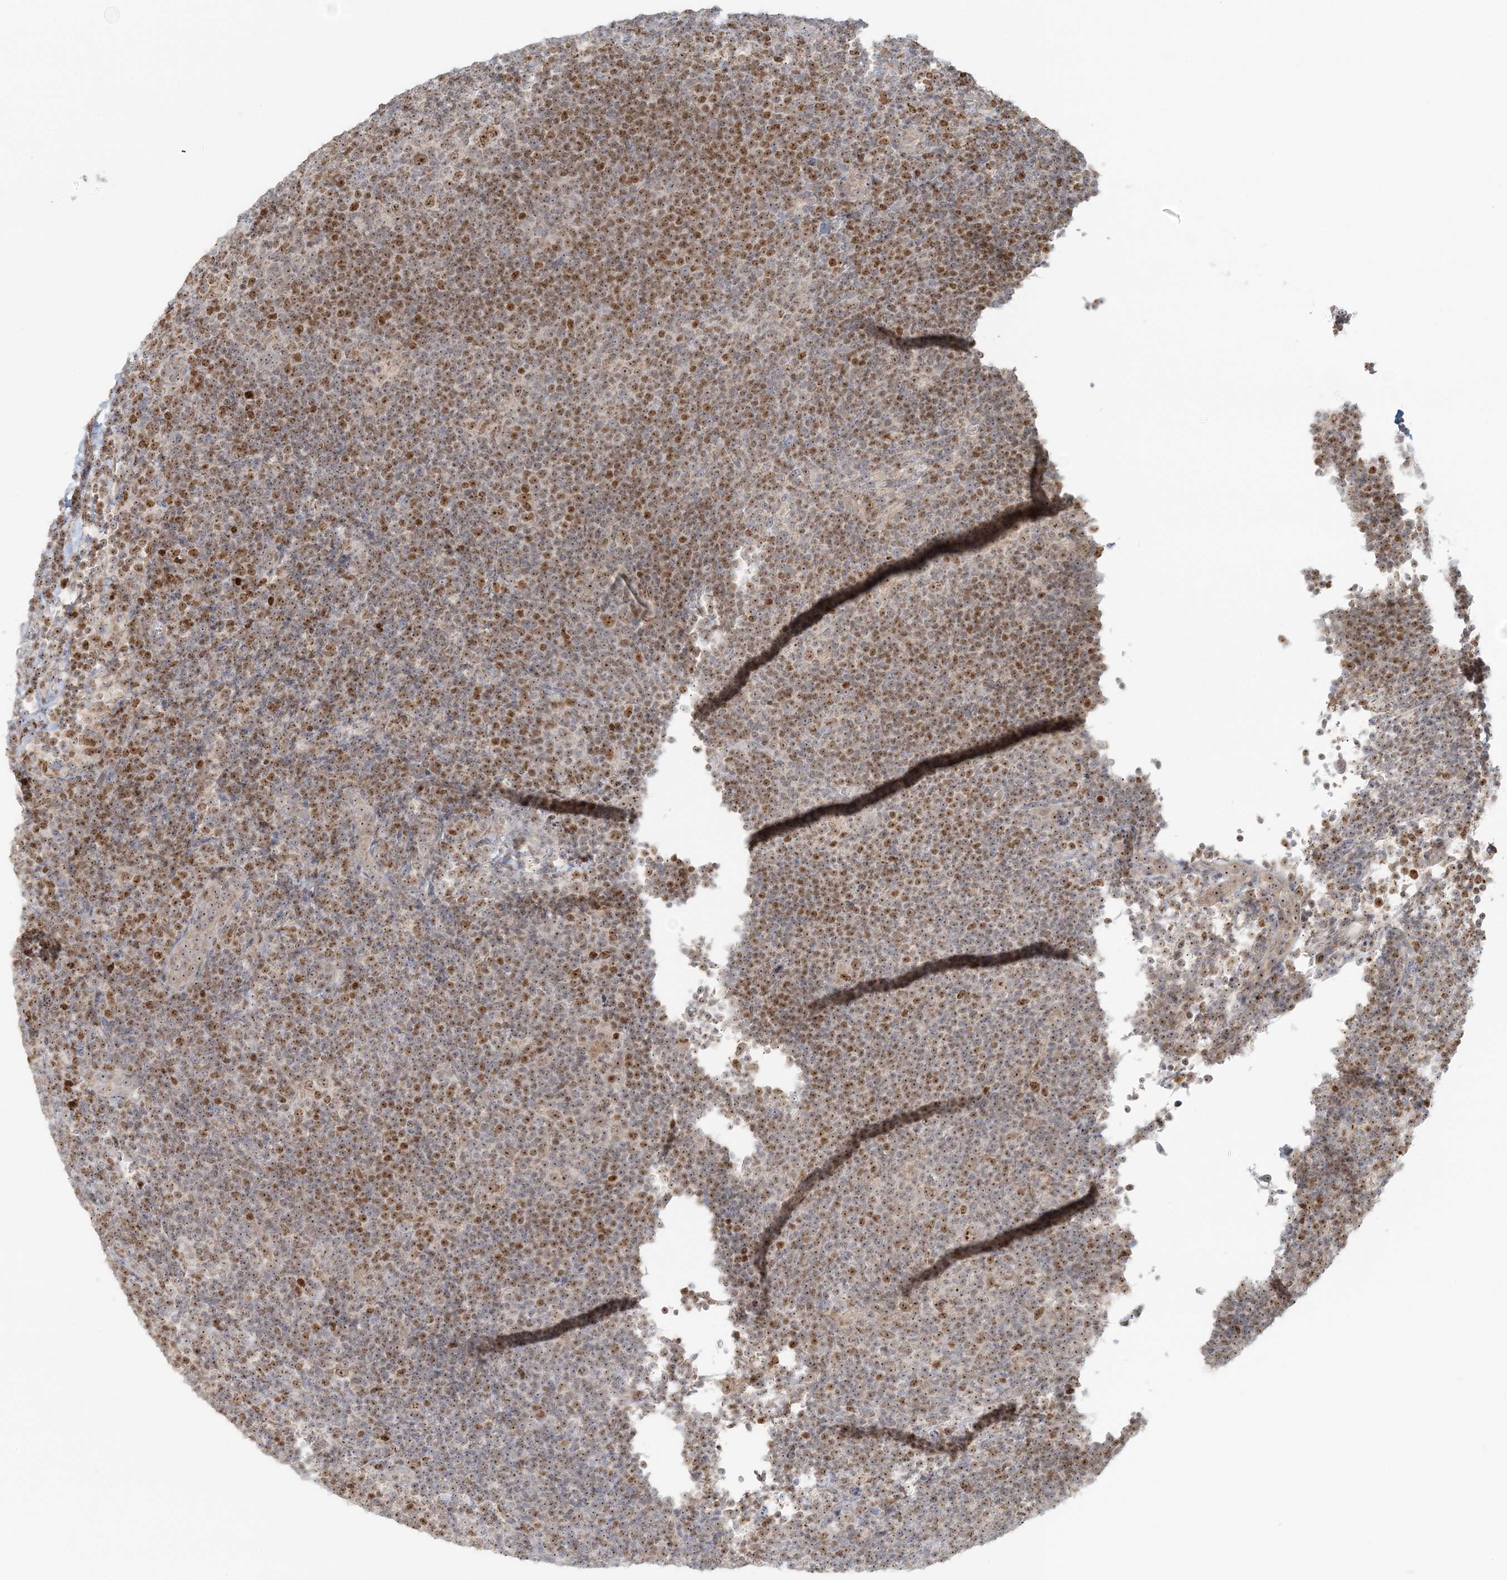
{"staining": {"intensity": "moderate", "quantity": ">75%", "location": "nuclear"}, "tissue": "lymphoma", "cell_type": "Tumor cells", "image_type": "cancer", "snomed": [{"axis": "morphology", "description": "Hodgkin's disease, NOS"}, {"axis": "topography", "description": "Lymph node"}], "caption": "Human Hodgkin's disease stained for a protein (brown) reveals moderate nuclear positive positivity in about >75% of tumor cells.", "gene": "UBE2F", "patient": {"sex": "female", "age": 57}}